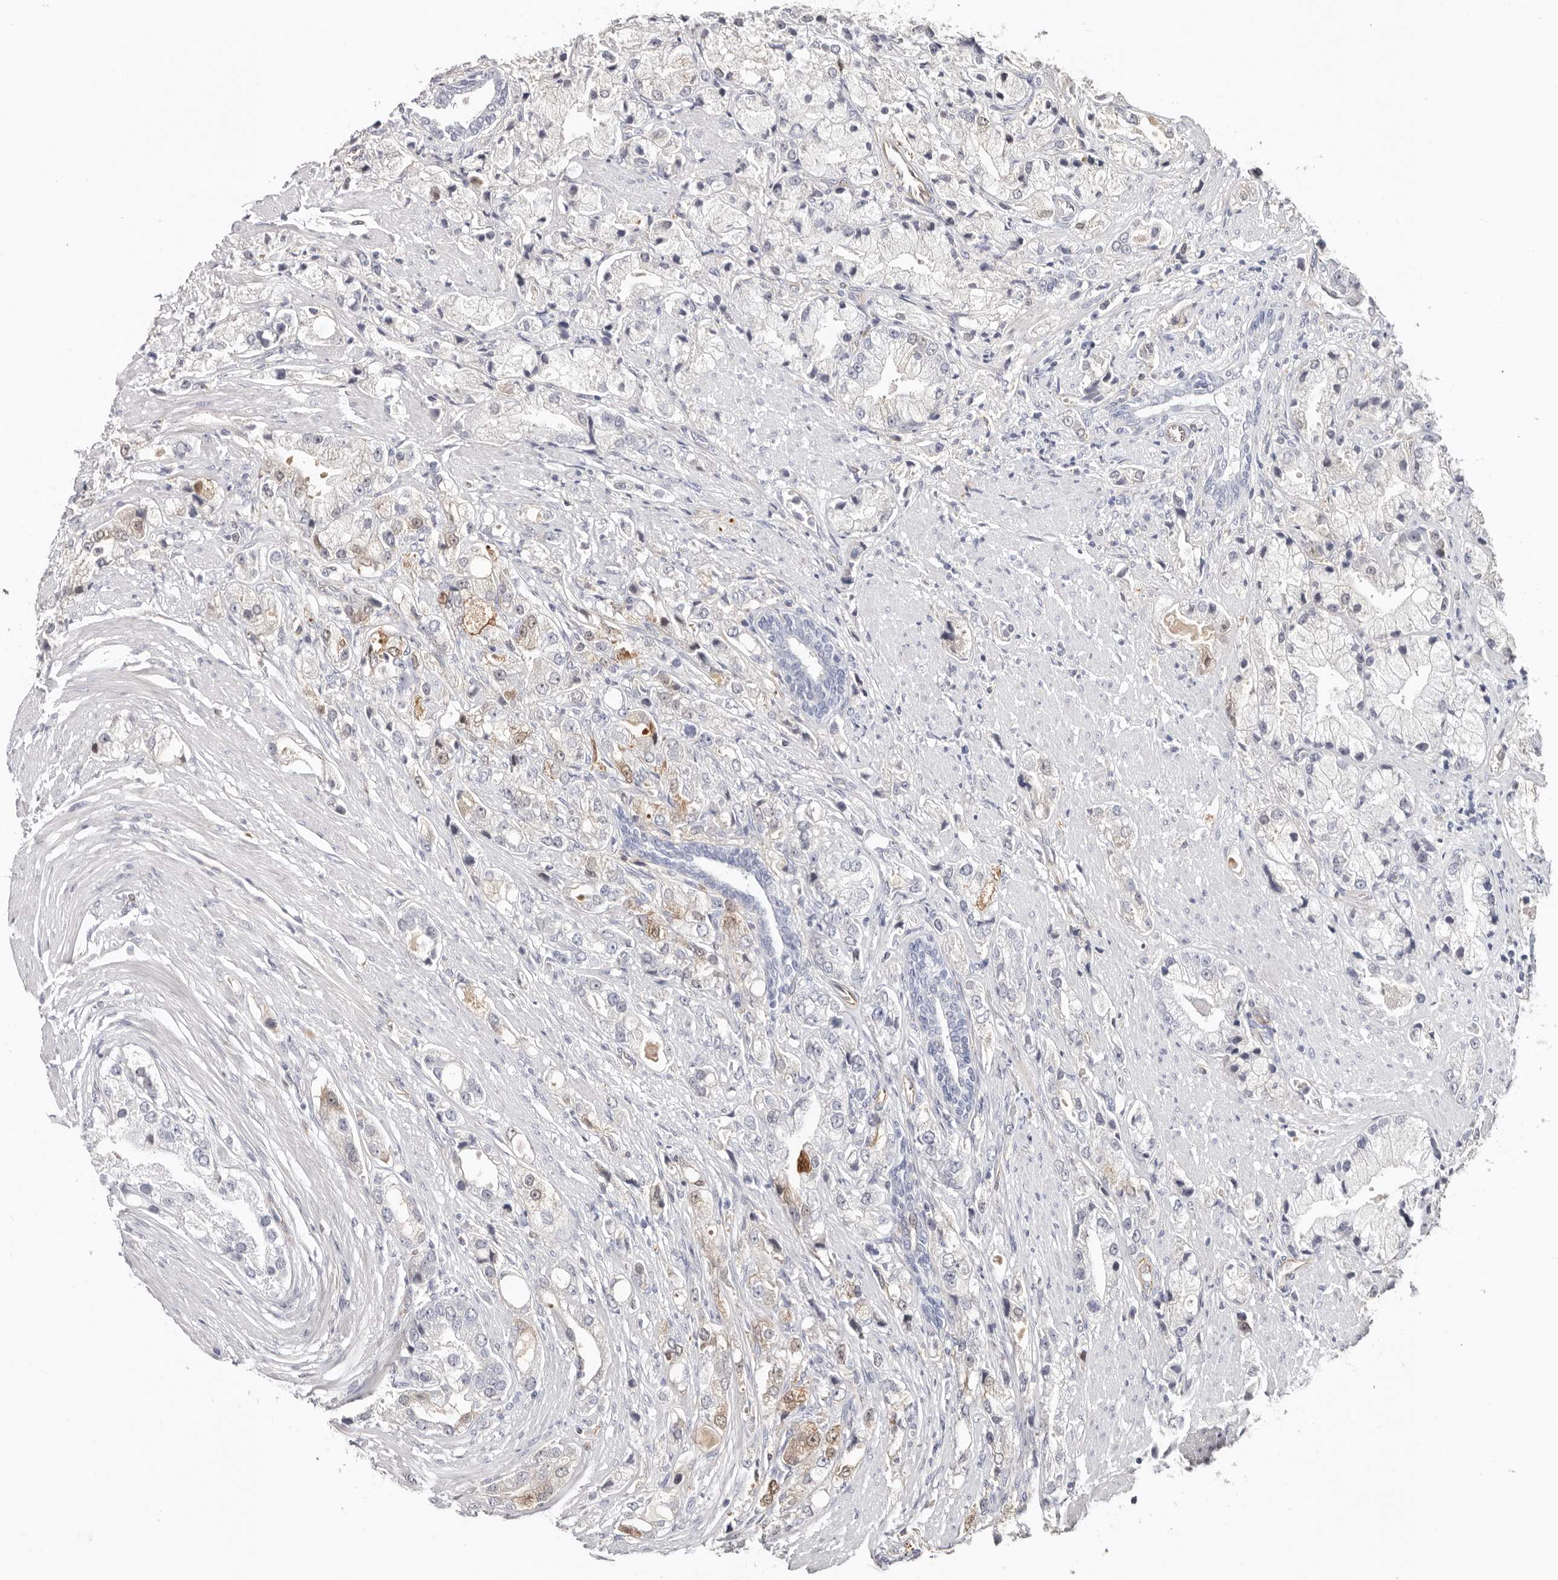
{"staining": {"intensity": "negative", "quantity": "none", "location": "none"}, "tissue": "prostate cancer", "cell_type": "Tumor cells", "image_type": "cancer", "snomed": [{"axis": "morphology", "description": "Adenocarcinoma, High grade"}, {"axis": "topography", "description": "Prostate"}], "caption": "Human prostate cancer stained for a protein using IHC shows no expression in tumor cells.", "gene": "PKDCC", "patient": {"sex": "male", "age": 50}}